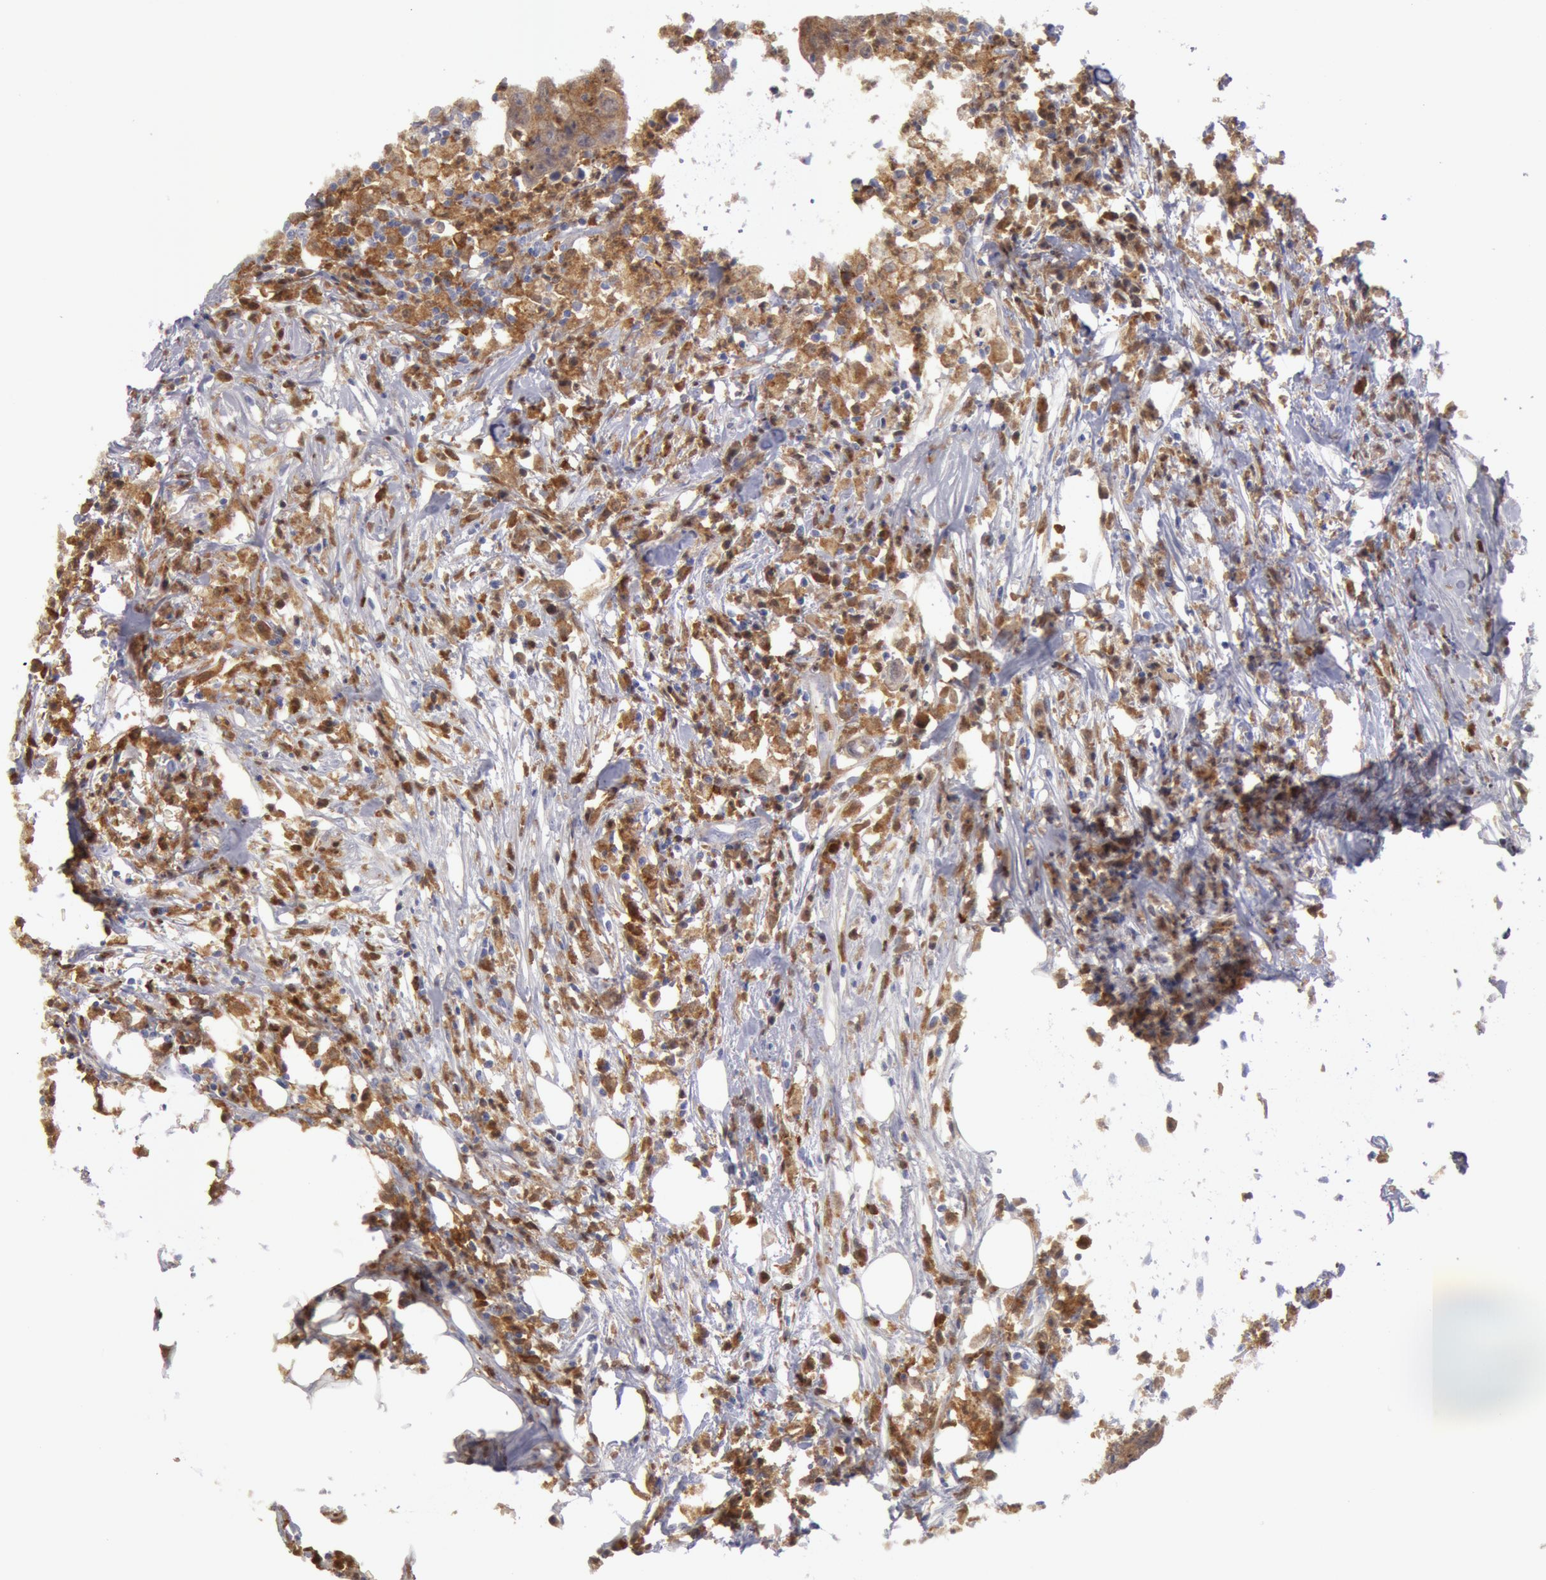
{"staining": {"intensity": "moderate", "quantity": ">75%", "location": "cytoplasmic/membranous"}, "tissue": "colorectal cancer", "cell_type": "Tumor cells", "image_type": "cancer", "snomed": [{"axis": "morphology", "description": "Adenocarcinoma, NOS"}, {"axis": "topography", "description": "Colon"}], "caption": "Immunohistochemical staining of adenocarcinoma (colorectal) reveals medium levels of moderate cytoplasmic/membranous expression in approximately >75% of tumor cells.", "gene": "SYK", "patient": {"sex": "male", "age": 55}}